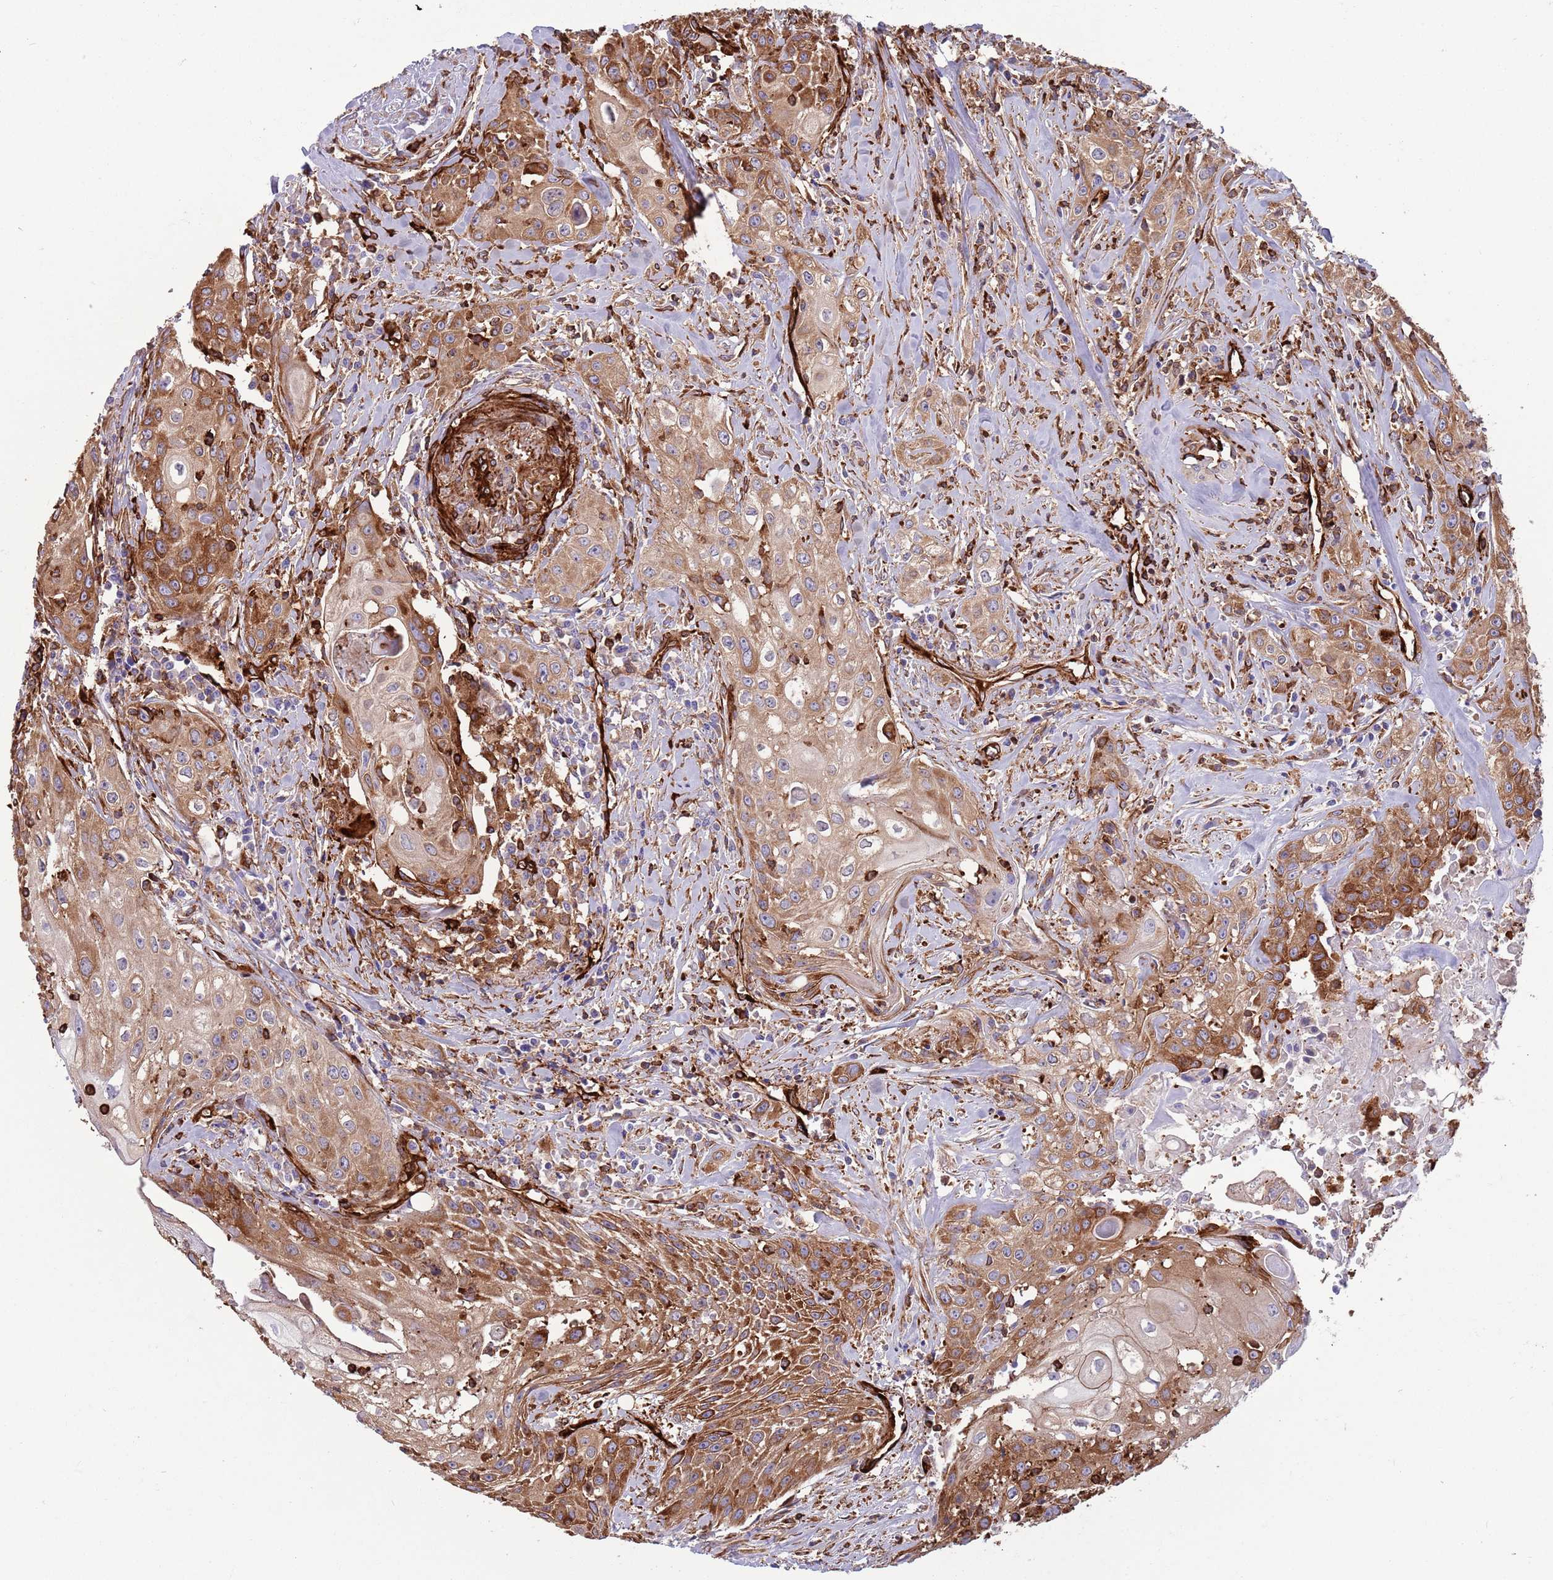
{"staining": {"intensity": "strong", "quantity": "25%-75%", "location": "cytoplasmic/membranous"}, "tissue": "head and neck cancer", "cell_type": "Tumor cells", "image_type": "cancer", "snomed": [{"axis": "morphology", "description": "Squamous cell carcinoma, NOS"}, {"axis": "topography", "description": "Oral tissue"}, {"axis": "topography", "description": "Head-Neck"}], "caption": "A micrograph of human squamous cell carcinoma (head and neck) stained for a protein shows strong cytoplasmic/membranous brown staining in tumor cells.", "gene": "KBTBD7", "patient": {"sex": "female", "age": 82}}